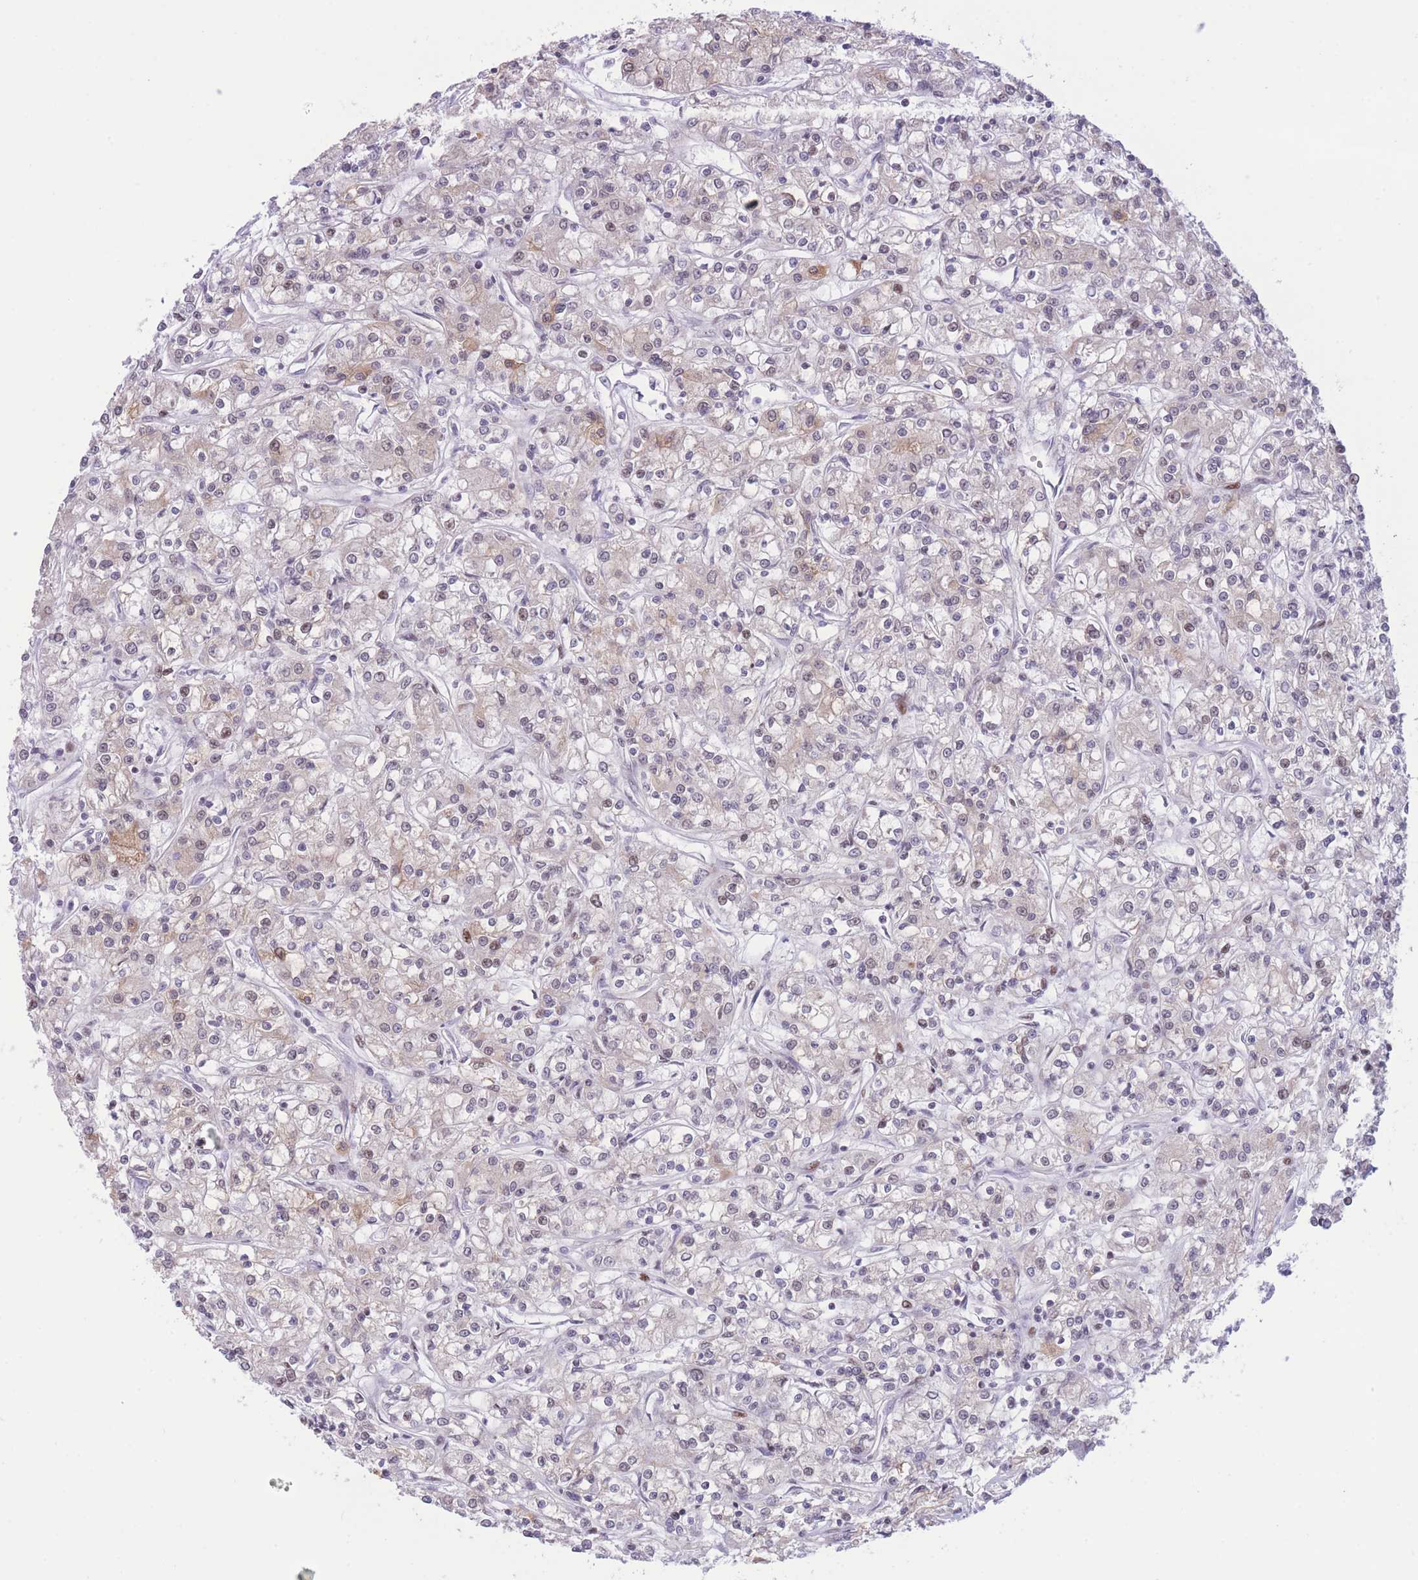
{"staining": {"intensity": "weak", "quantity": "25%-75%", "location": "nuclear"}, "tissue": "renal cancer", "cell_type": "Tumor cells", "image_type": "cancer", "snomed": [{"axis": "morphology", "description": "Adenocarcinoma, NOS"}, {"axis": "topography", "description": "Kidney"}], "caption": "The image displays staining of renal cancer, revealing weak nuclear protein expression (brown color) within tumor cells. Nuclei are stained in blue.", "gene": "PCIF1", "patient": {"sex": "female", "age": 59}}